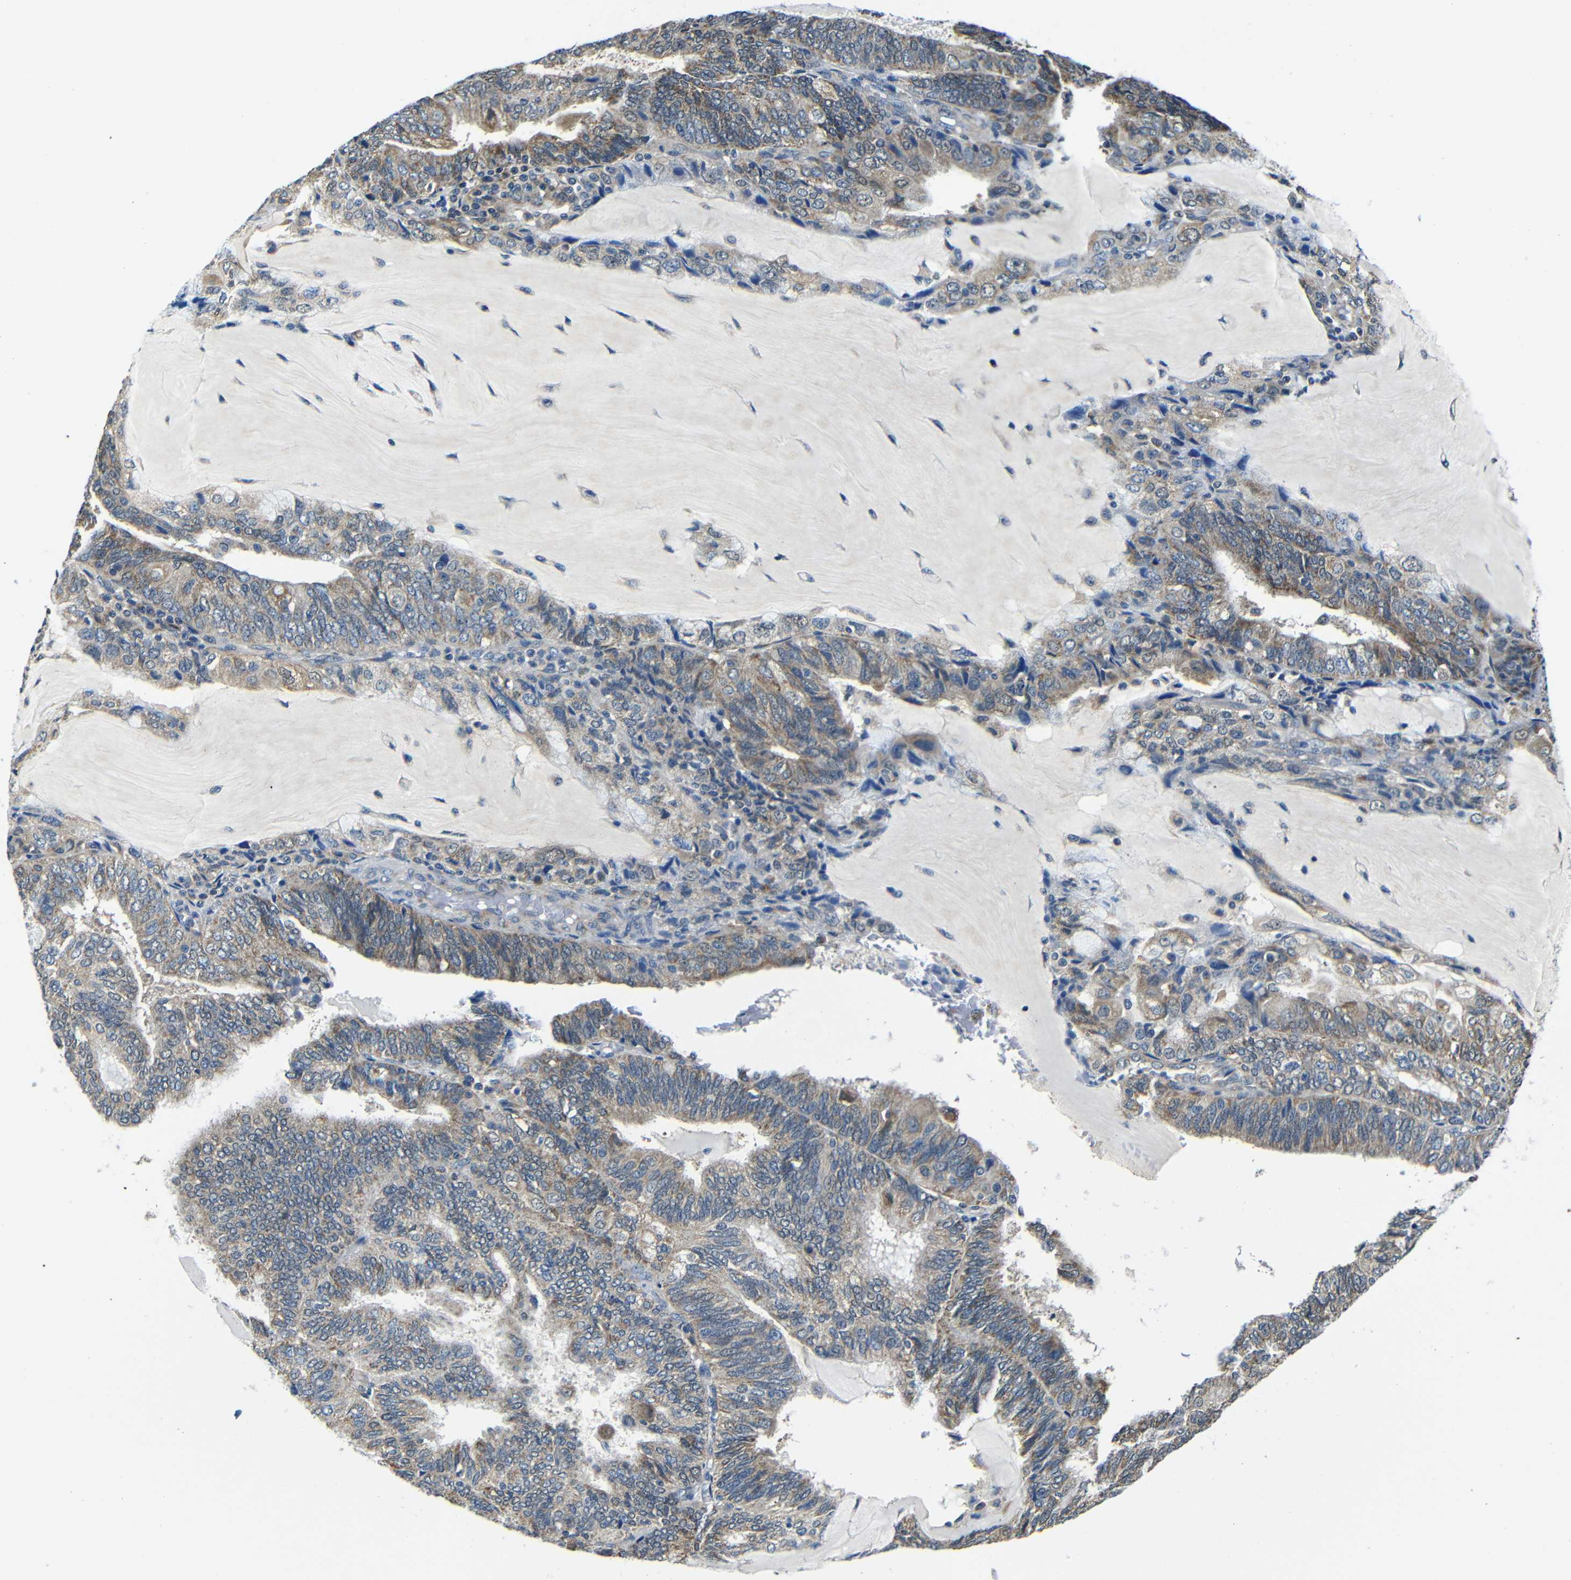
{"staining": {"intensity": "weak", "quantity": ">75%", "location": "cytoplasmic/membranous"}, "tissue": "endometrial cancer", "cell_type": "Tumor cells", "image_type": "cancer", "snomed": [{"axis": "morphology", "description": "Adenocarcinoma, NOS"}, {"axis": "topography", "description": "Endometrium"}], "caption": "Human endometrial cancer stained with a brown dye displays weak cytoplasmic/membranous positive expression in approximately >75% of tumor cells.", "gene": "FKBP14", "patient": {"sex": "female", "age": 81}}